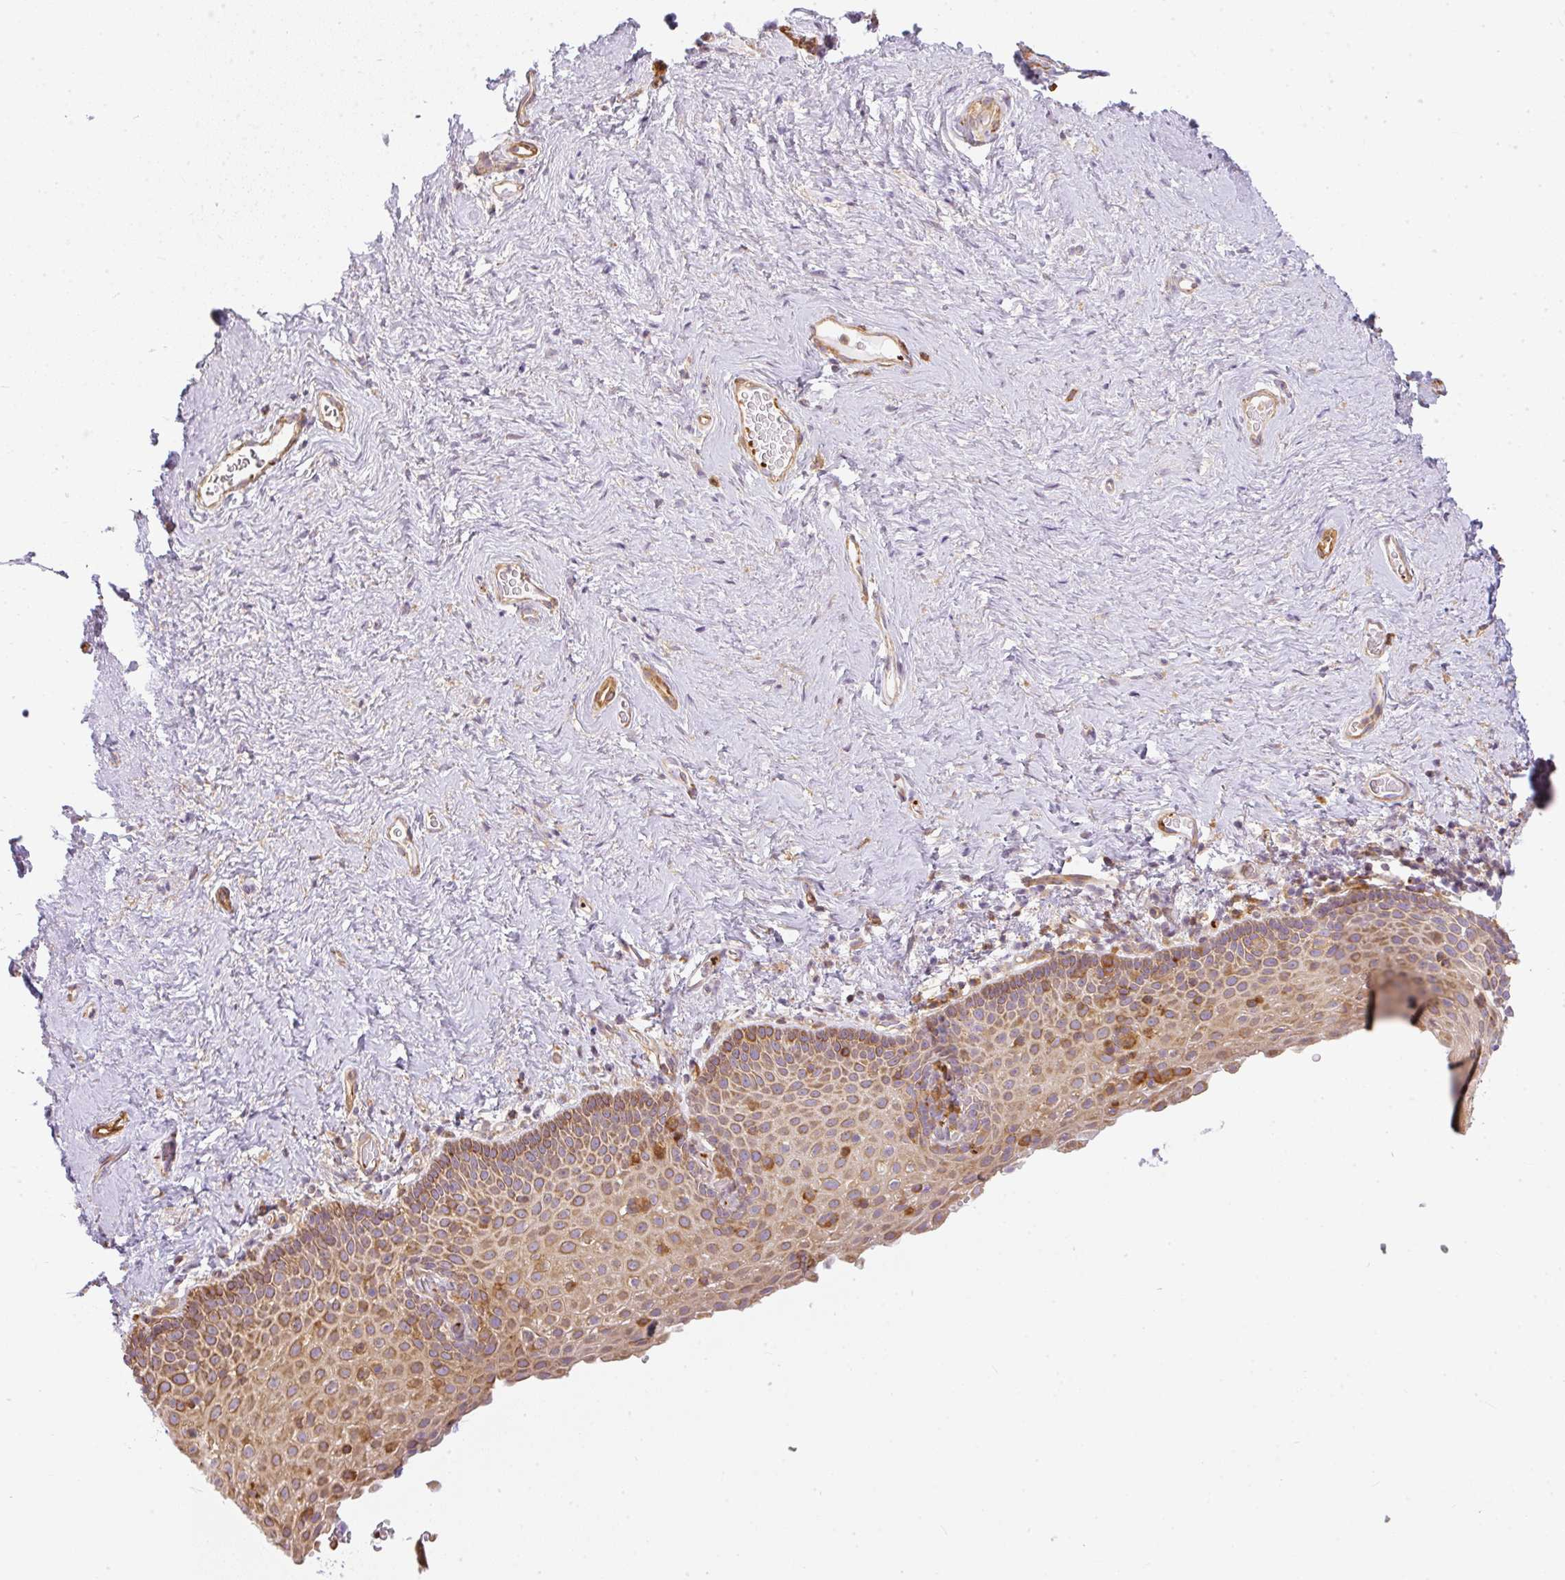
{"staining": {"intensity": "moderate", "quantity": "25%-75%", "location": "cytoplasmic/membranous"}, "tissue": "vagina", "cell_type": "Squamous epithelial cells", "image_type": "normal", "snomed": [{"axis": "morphology", "description": "Normal tissue, NOS"}, {"axis": "topography", "description": "Vagina"}], "caption": "Immunohistochemistry of unremarkable human vagina displays medium levels of moderate cytoplasmic/membranous expression in about 25%-75% of squamous epithelial cells. The staining was performed using DAB, with brown indicating positive protein expression. Nuclei are stained blue with hematoxylin.", "gene": "SULF1", "patient": {"sex": "female", "age": 61}}